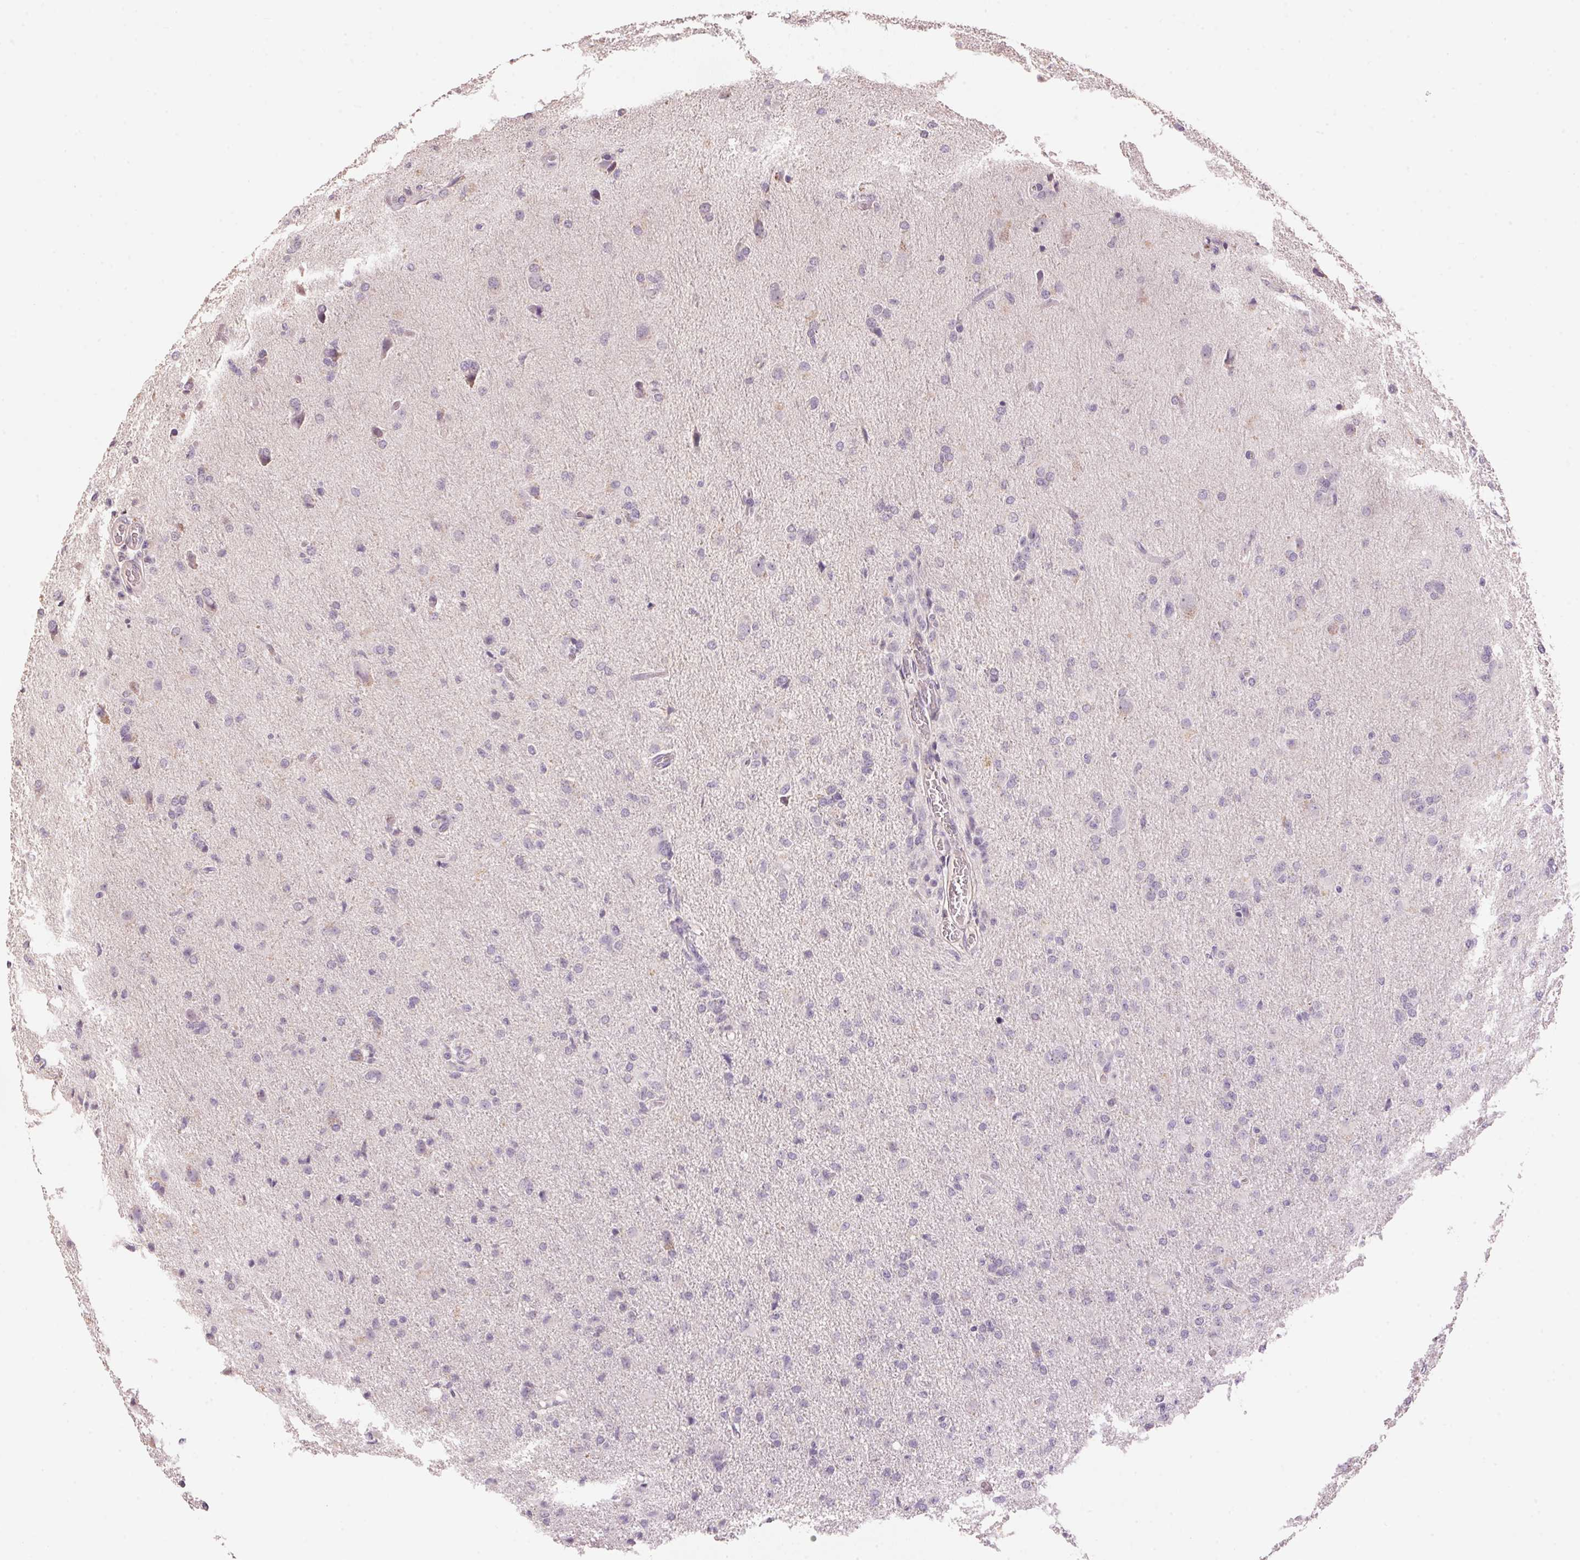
{"staining": {"intensity": "negative", "quantity": "none", "location": "none"}, "tissue": "glioma", "cell_type": "Tumor cells", "image_type": "cancer", "snomed": [{"axis": "morphology", "description": "Glioma, malignant, High grade"}, {"axis": "topography", "description": "Brain"}], "caption": "Immunohistochemistry (IHC) photomicrograph of neoplastic tissue: human glioma stained with DAB shows no significant protein staining in tumor cells.", "gene": "LYZL6", "patient": {"sex": "male", "age": 68}}